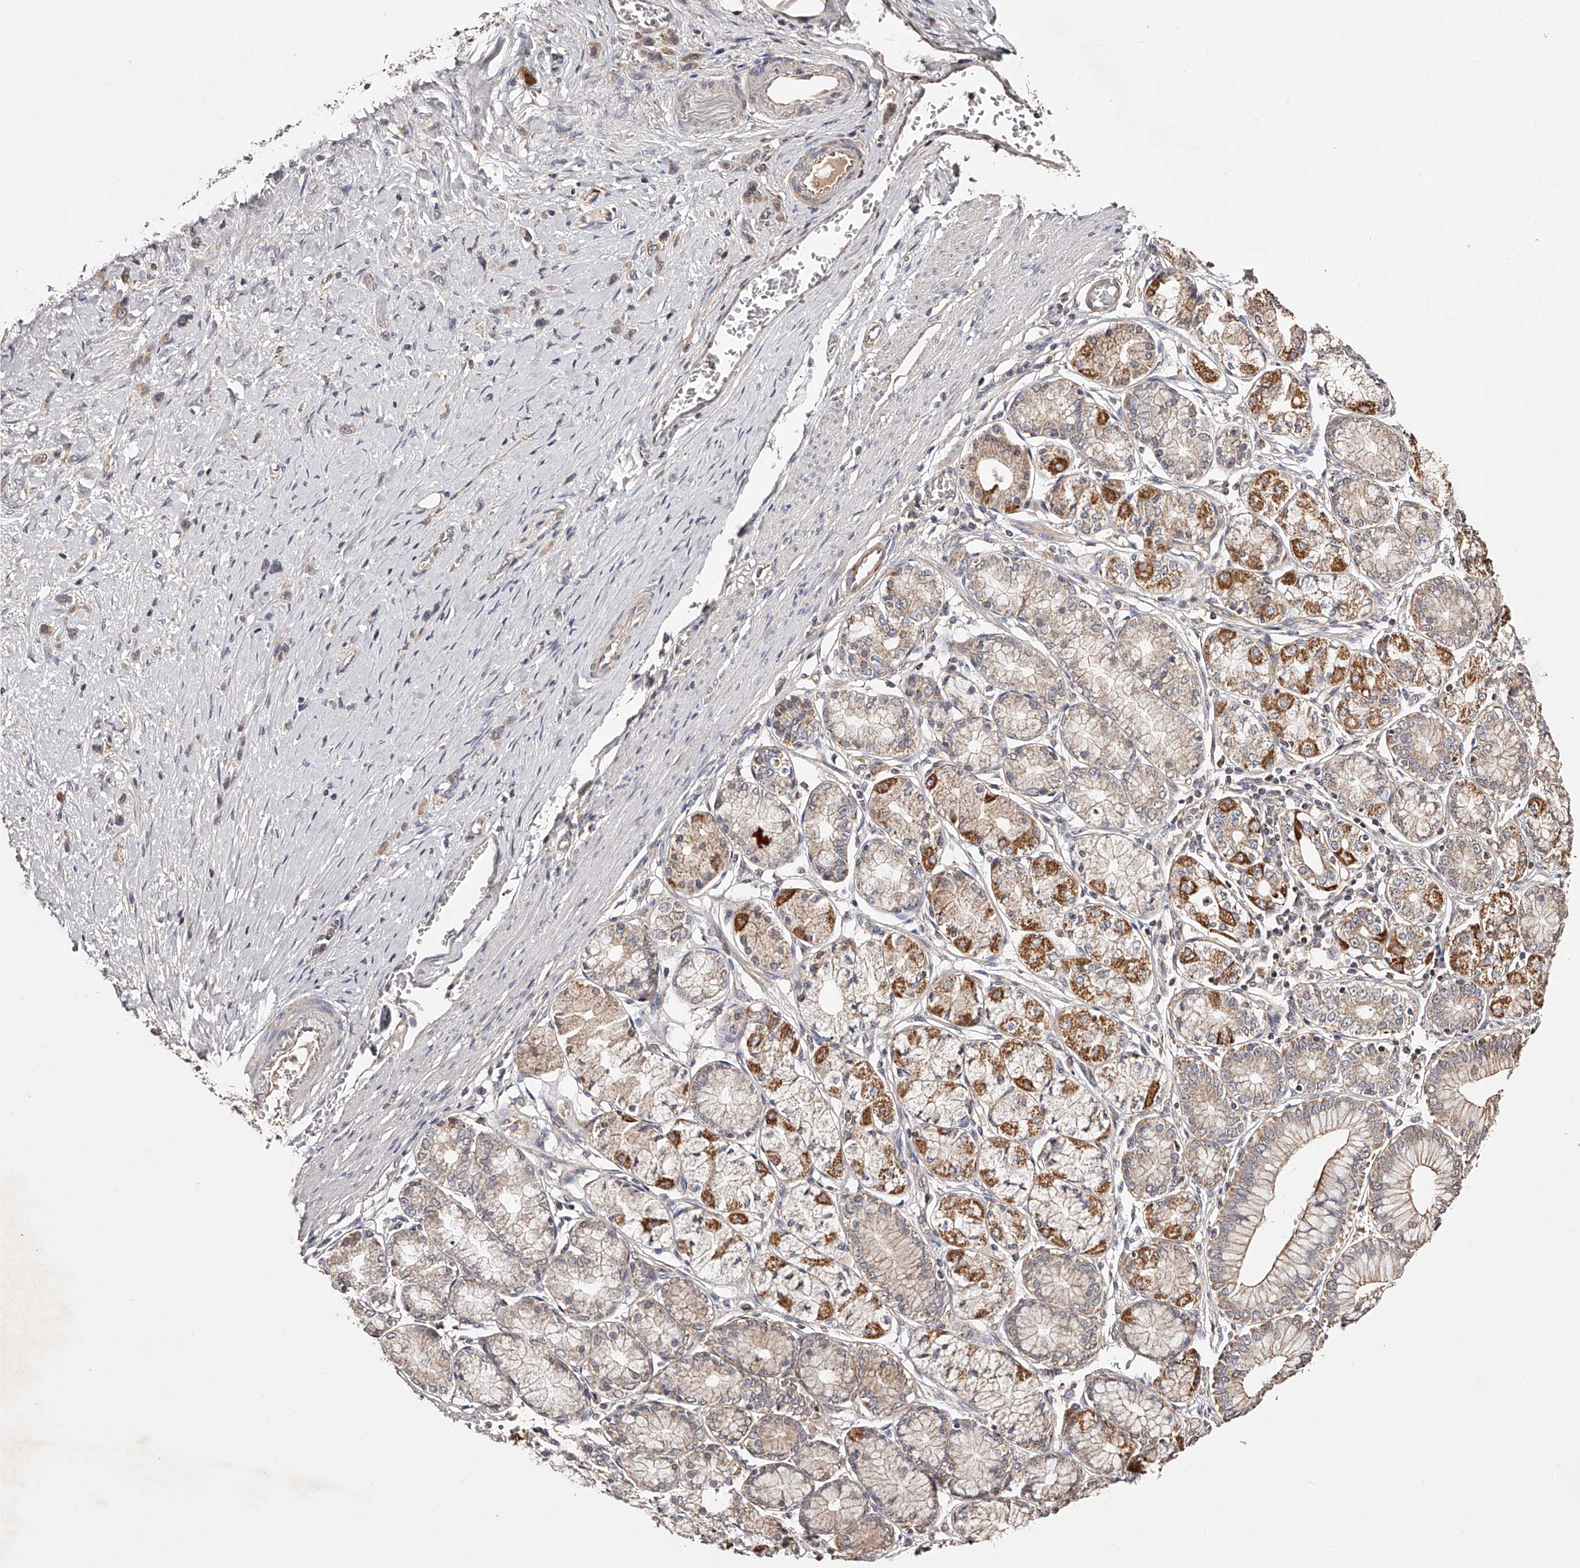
{"staining": {"intensity": "weak", "quantity": ">75%", "location": "cytoplasmic/membranous"}, "tissue": "stomach cancer", "cell_type": "Tumor cells", "image_type": "cancer", "snomed": [{"axis": "morphology", "description": "Adenocarcinoma, NOS"}, {"axis": "topography", "description": "Stomach"}], "caption": "Brown immunohistochemical staining in adenocarcinoma (stomach) shows weak cytoplasmic/membranous expression in about >75% of tumor cells.", "gene": "USP21", "patient": {"sex": "female", "age": 65}}